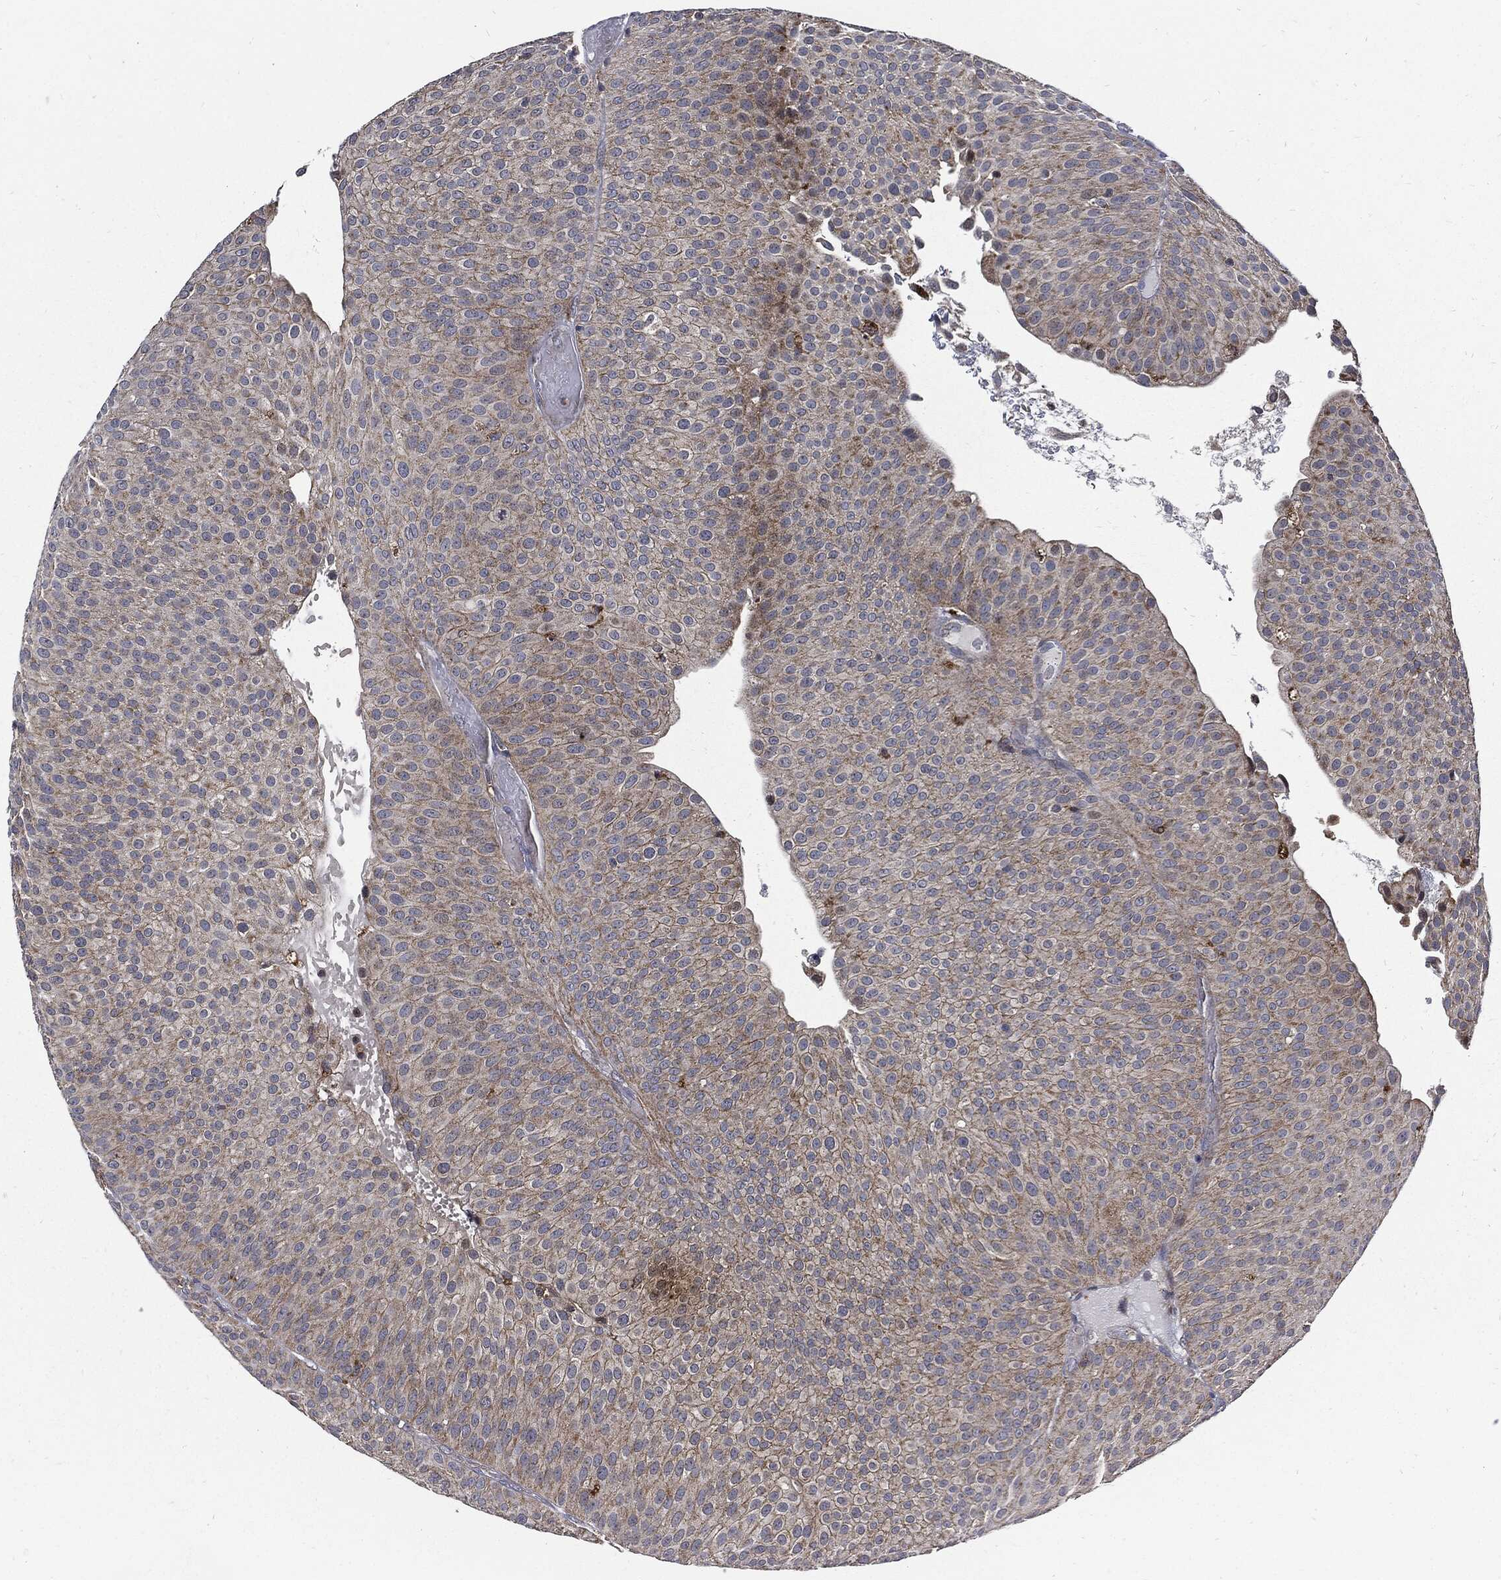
{"staining": {"intensity": "moderate", "quantity": "<25%", "location": "cytoplasmic/membranous"}, "tissue": "urothelial cancer", "cell_type": "Tumor cells", "image_type": "cancer", "snomed": [{"axis": "morphology", "description": "Urothelial carcinoma, Low grade"}, {"axis": "topography", "description": "Urinary bladder"}], "caption": "Human low-grade urothelial carcinoma stained with a protein marker reveals moderate staining in tumor cells.", "gene": "SLC31A2", "patient": {"sex": "male", "age": 65}}